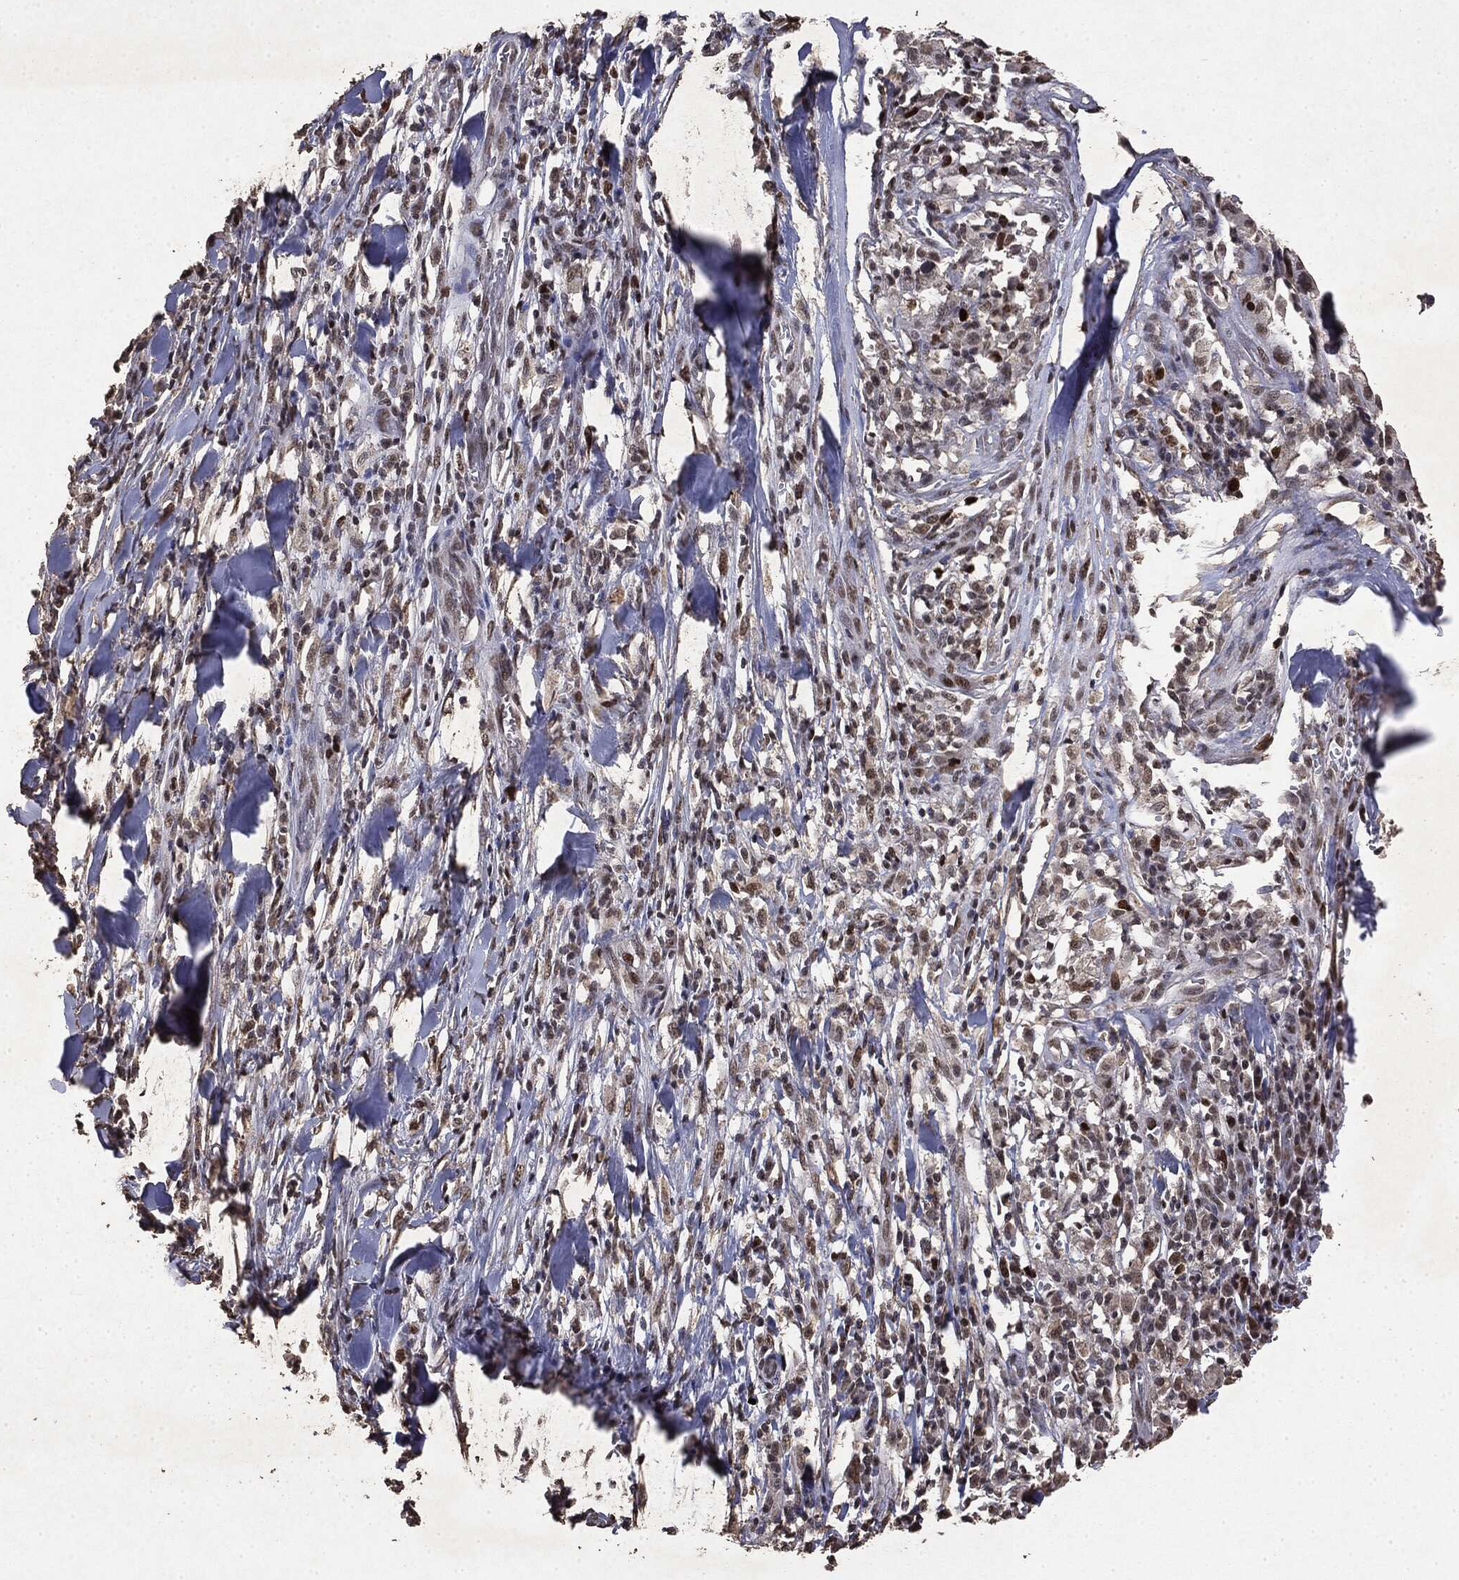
{"staining": {"intensity": "moderate", "quantity": "25%-75%", "location": "nuclear"}, "tissue": "melanoma", "cell_type": "Tumor cells", "image_type": "cancer", "snomed": [{"axis": "morphology", "description": "Malignant melanoma, Metastatic site"}, {"axis": "topography", "description": "Lymph node"}], "caption": "DAB immunohistochemical staining of human malignant melanoma (metastatic site) exhibits moderate nuclear protein positivity in about 25%-75% of tumor cells.", "gene": "RAD18", "patient": {"sex": "male", "age": 50}}